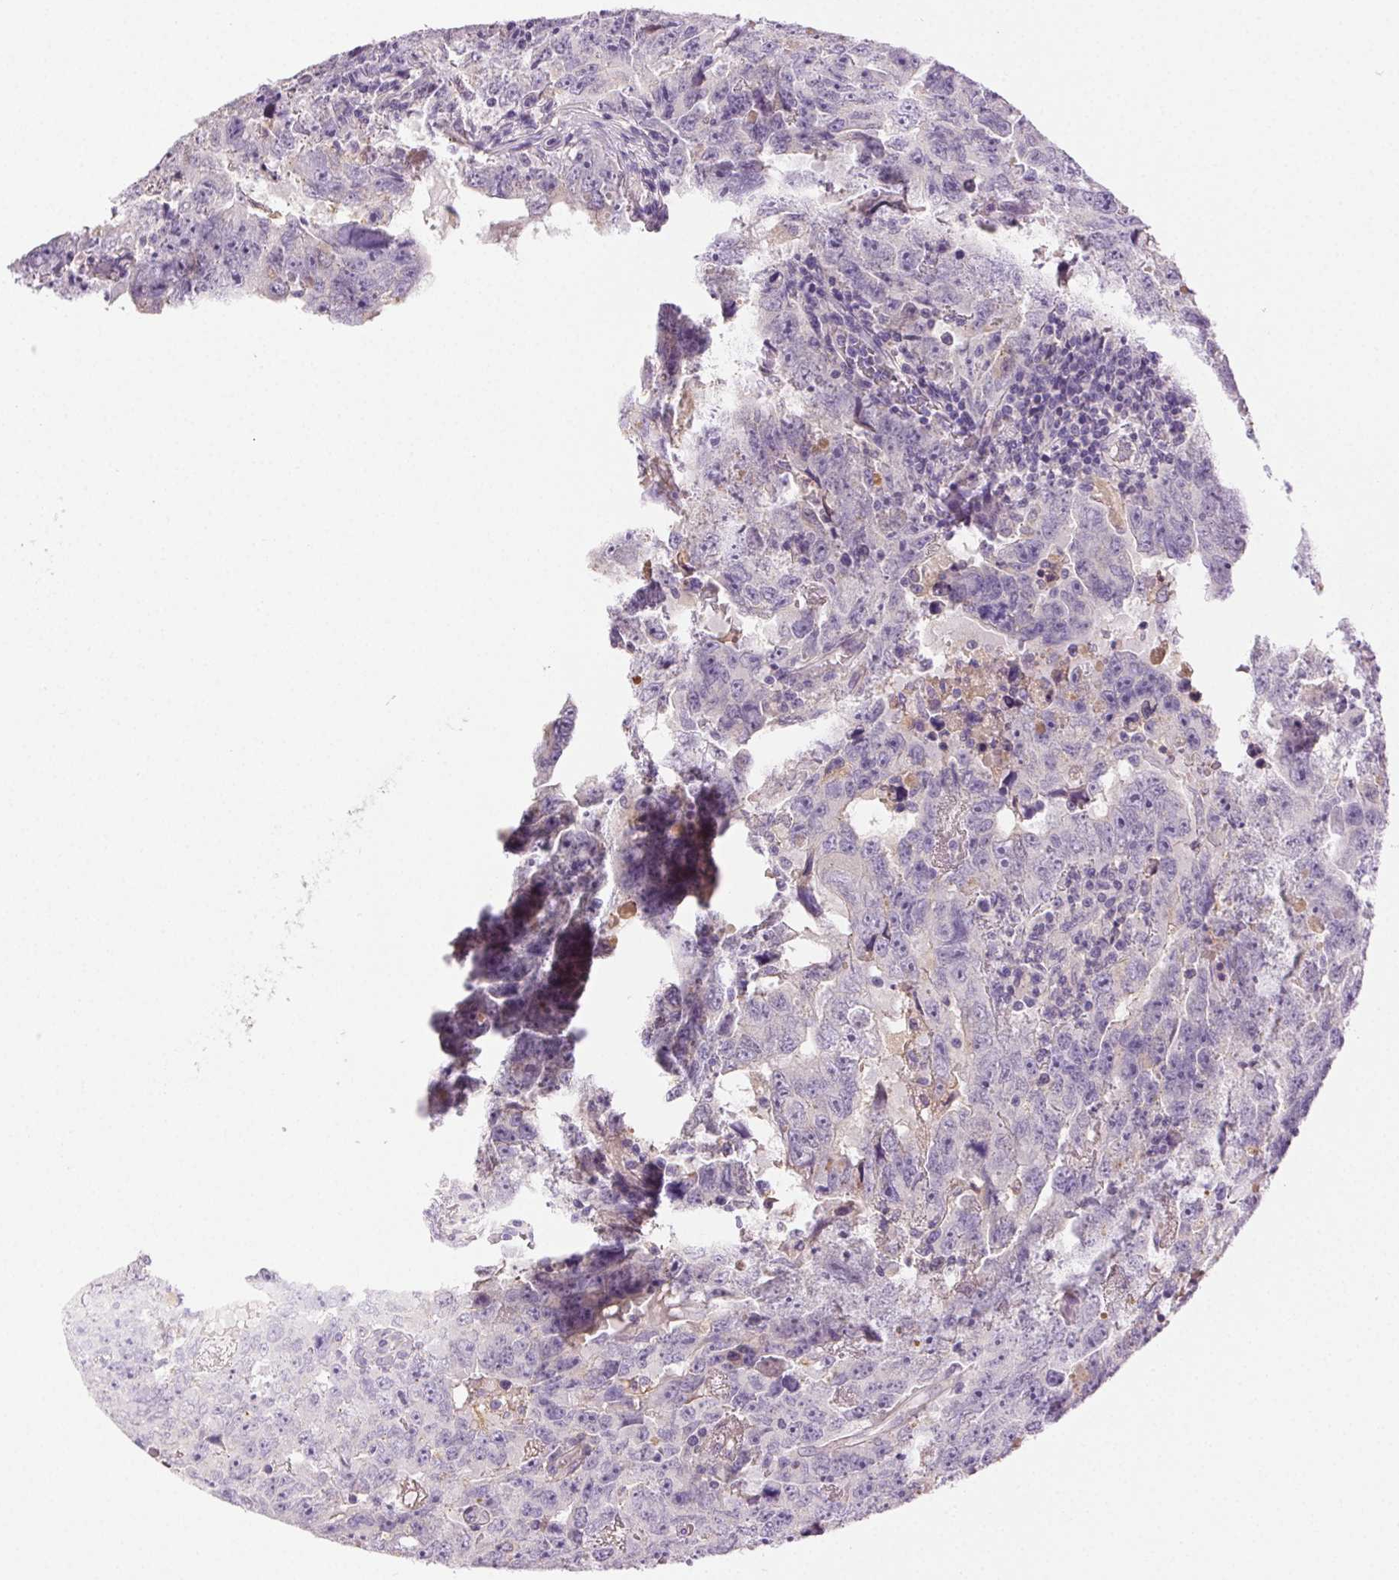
{"staining": {"intensity": "negative", "quantity": "none", "location": "none"}, "tissue": "testis cancer", "cell_type": "Tumor cells", "image_type": "cancer", "snomed": [{"axis": "morphology", "description": "Carcinoma, Embryonal, NOS"}, {"axis": "topography", "description": "Testis"}], "caption": "This is a micrograph of immunohistochemistry staining of testis cancer, which shows no expression in tumor cells.", "gene": "BPIFB2", "patient": {"sex": "male", "age": 24}}